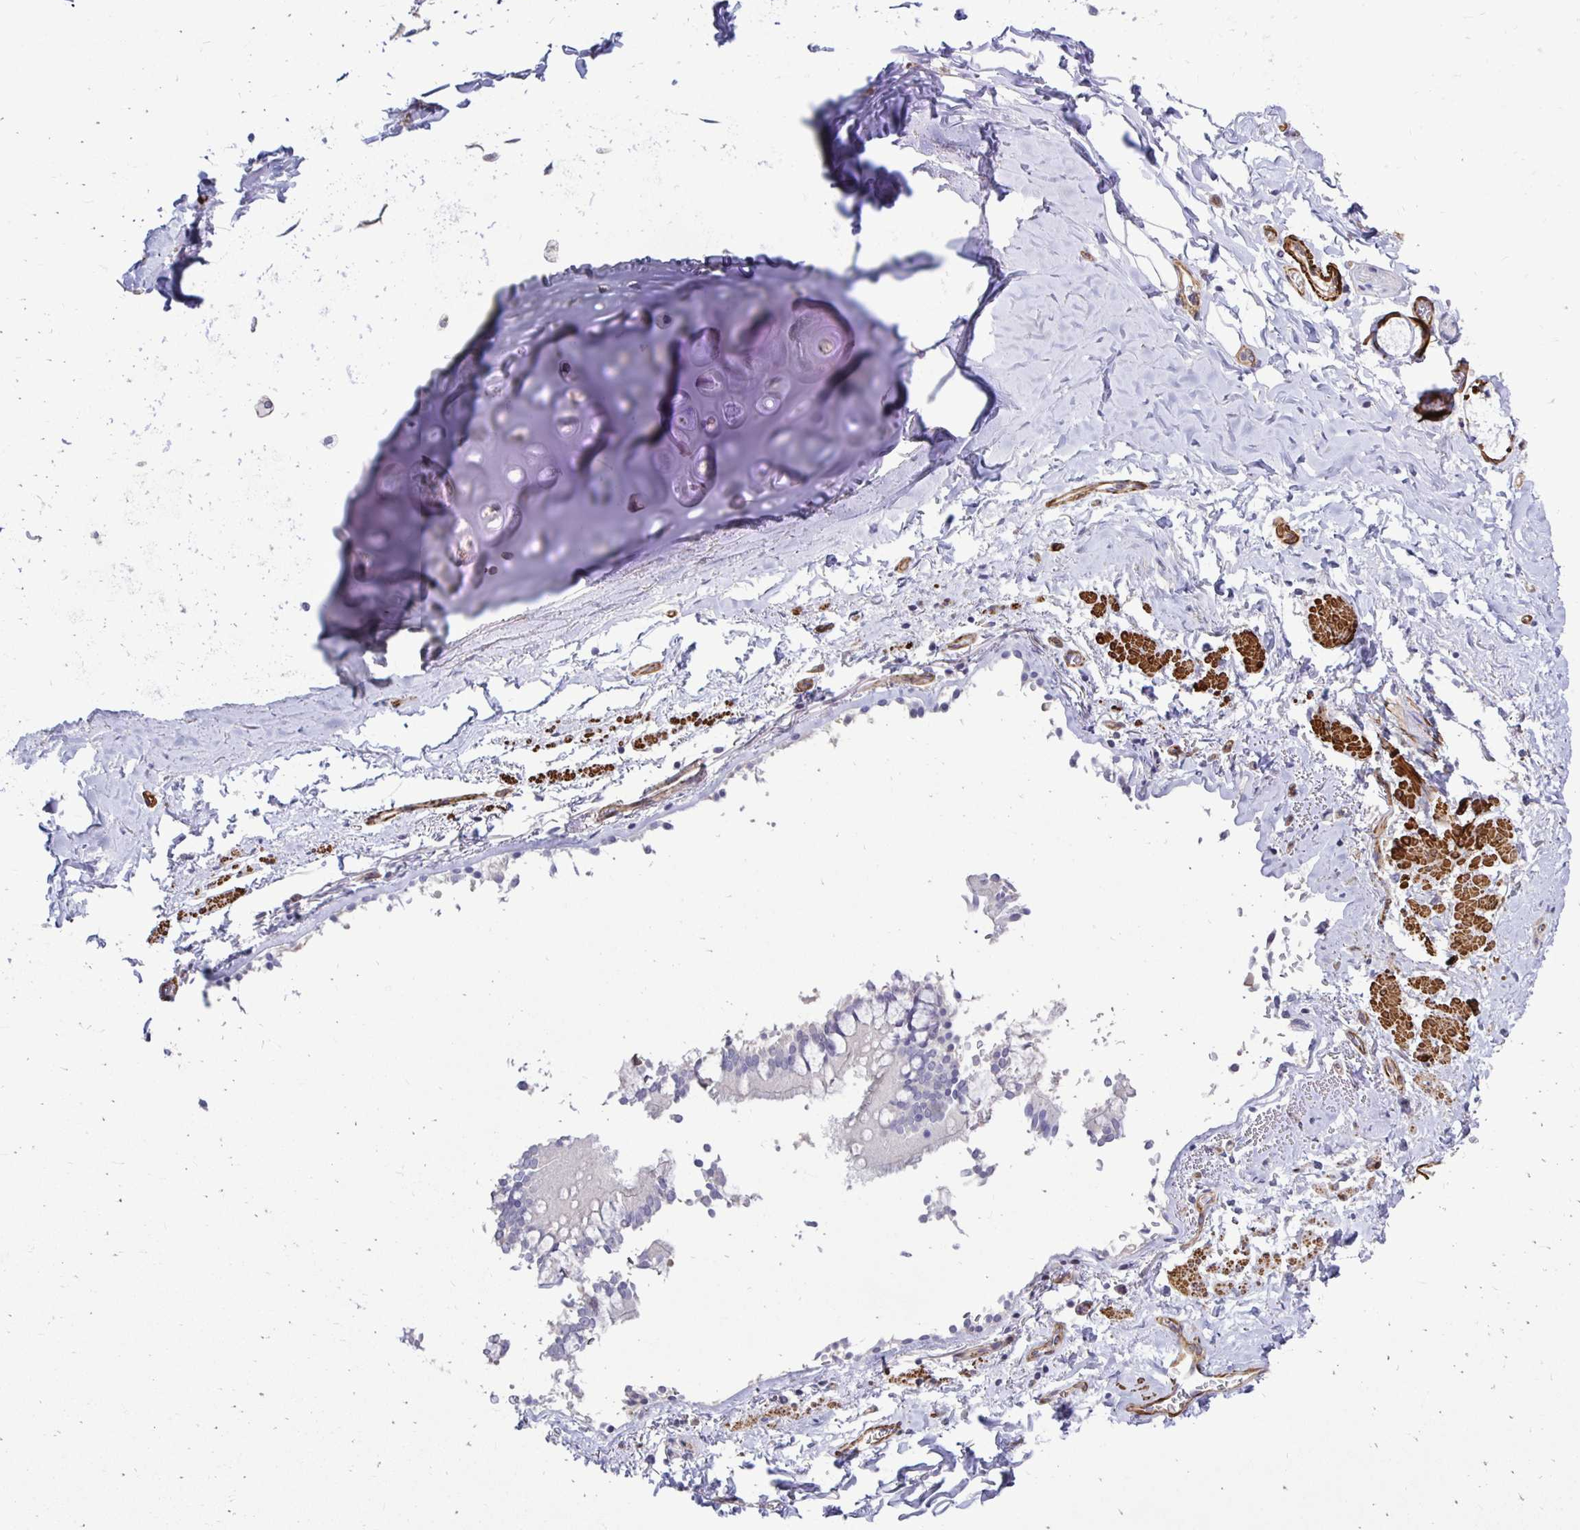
{"staining": {"intensity": "negative", "quantity": "none", "location": "none"}, "tissue": "adipose tissue", "cell_type": "Adipocytes", "image_type": "normal", "snomed": [{"axis": "morphology", "description": "Normal tissue, NOS"}, {"axis": "topography", "description": "Cartilage tissue"}, {"axis": "topography", "description": "Bronchus"}, {"axis": "topography", "description": "Peripheral nerve tissue"}], "caption": "Protein analysis of benign adipose tissue displays no significant staining in adipocytes.", "gene": "CTPS1", "patient": {"sex": "male", "age": 67}}